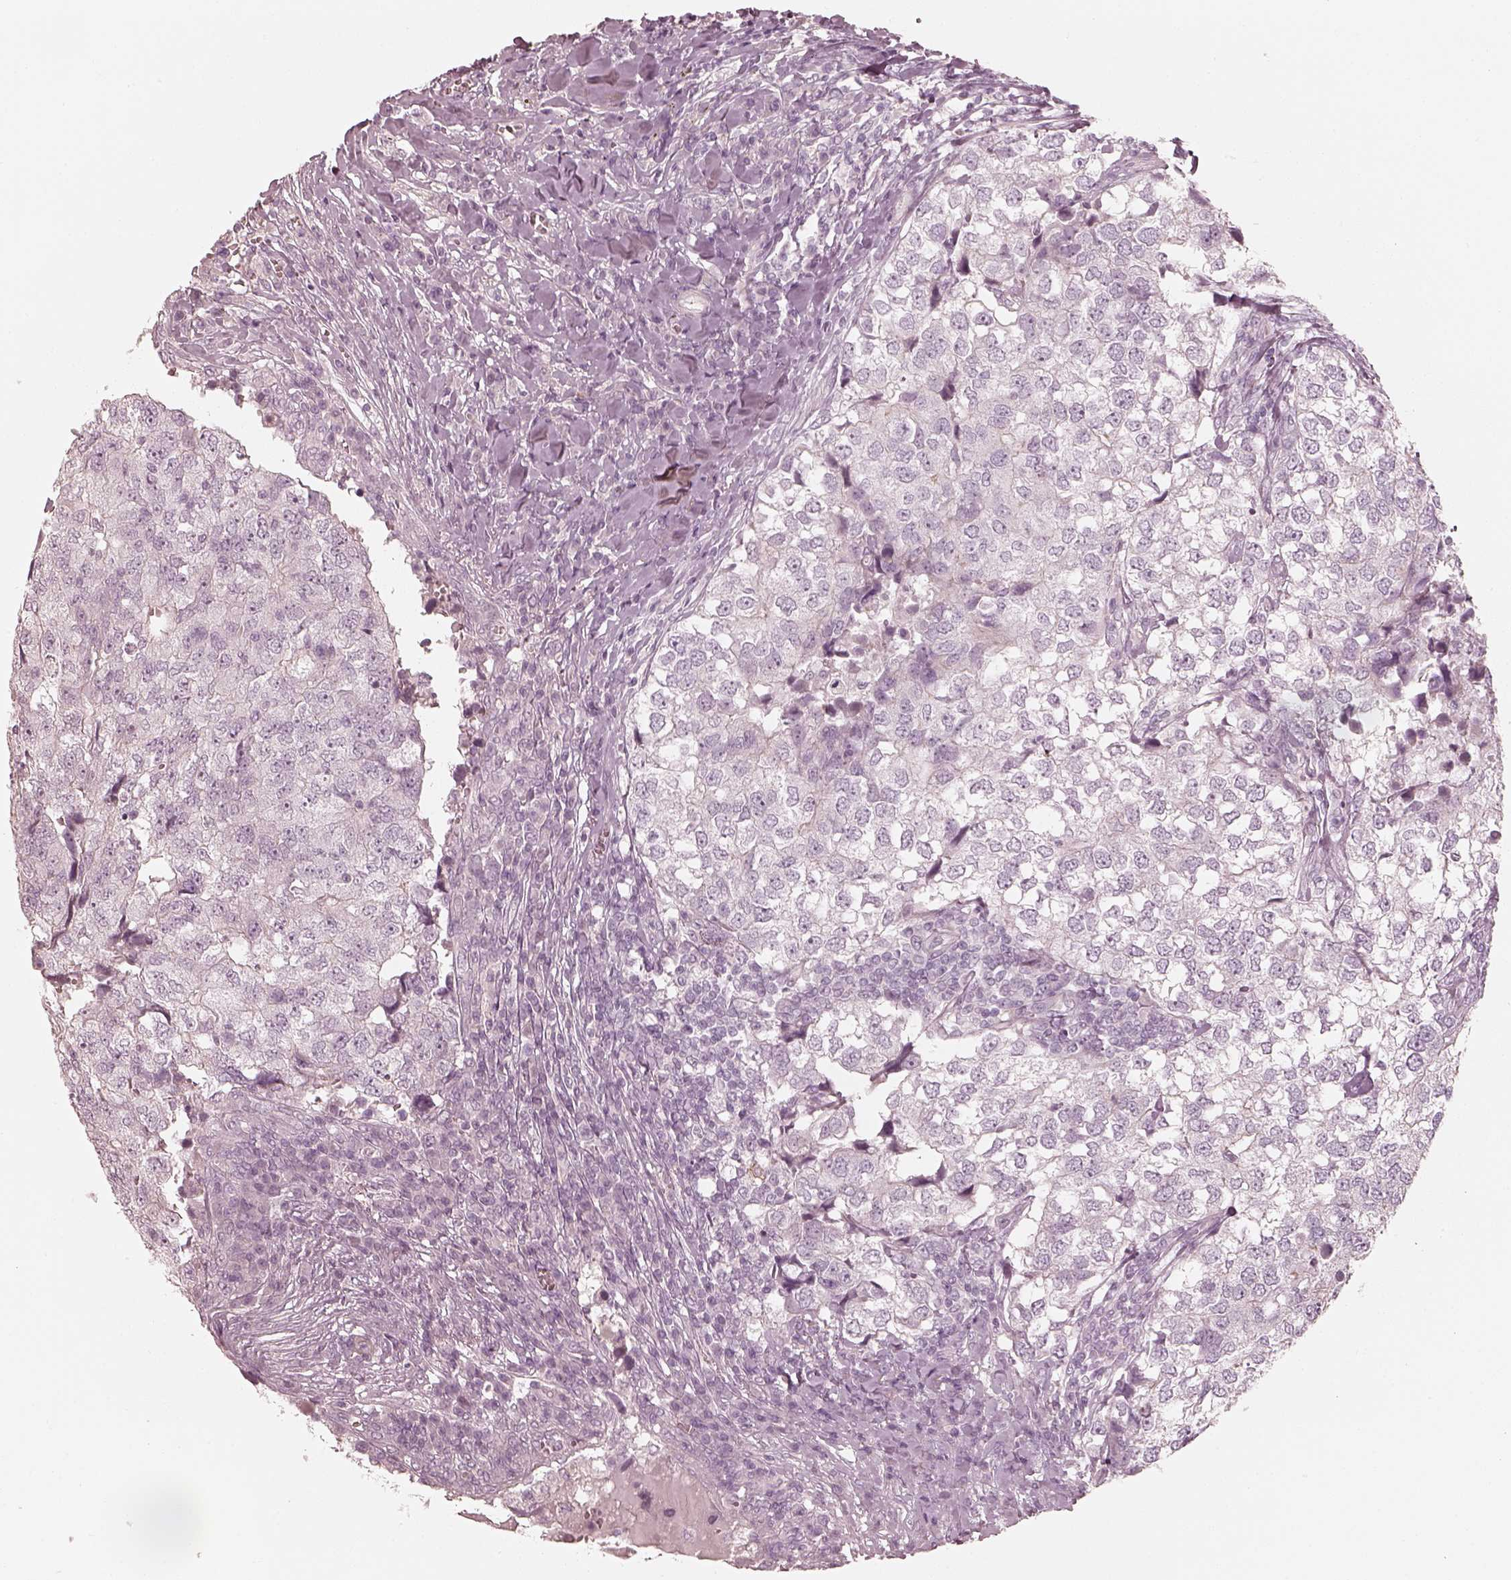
{"staining": {"intensity": "negative", "quantity": "none", "location": "none"}, "tissue": "breast cancer", "cell_type": "Tumor cells", "image_type": "cancer", "snomed": [{"axis": "morphology", "description": "Duct carcinoma"}, {"axis": "topography", "description": "Breast"}], "caption": "A high-resolution histopathology image shows immunohistochemistry (IHC) staining of invasive ductal carcinoma (breast), which exhibits no significant positivity in tumor cells. (DAB IHC visualized using brightfield microscopy, high magnification).", "gene": "SPATA24", "patient": {"sex": "female", "age": 30}}